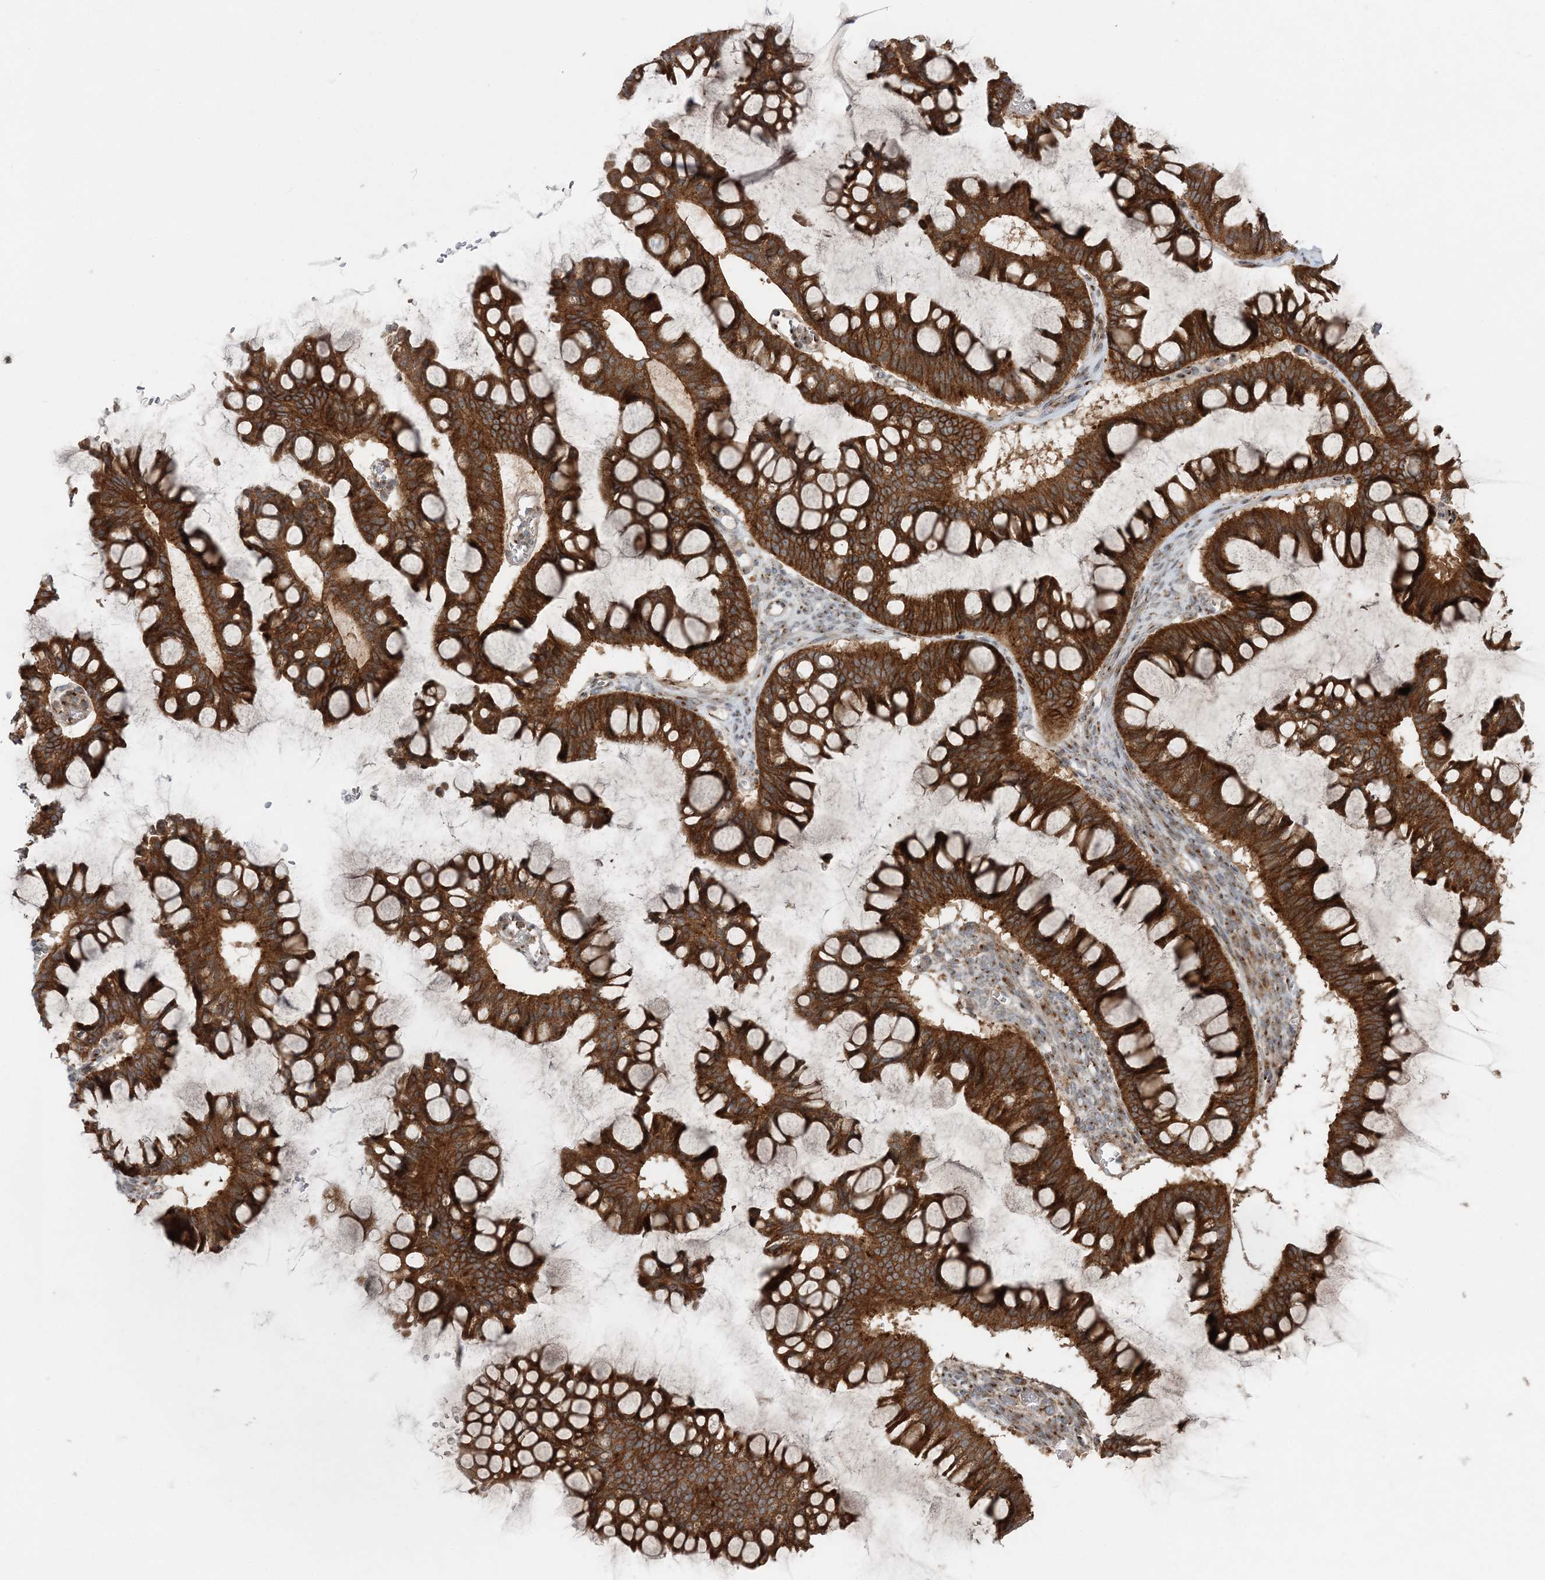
{"staining": {"intensity": "strong", "quantity": ">75%", "location": "cytoplasmic/membranous"}, "tissue": "ovarian cancer", "cell_type": "Tumor cells", "image_type": "cancer", "snomed": [{"axis": "morphology", "description": "Cystadenocarcinoma, mucinous, NOS"}, {"axis": "topography", "description": "Ovary"}], "caption": "Immunohistochemistry (IHC) (DAB) staining of mucinous cystadenocarcinoma (ovarian) shows strong cytoplasmic/membranous protein positivity in approximately >75% of tumor cells.", "gene": "ABCC3", "patient": {"sex": "female", "age": 73}}